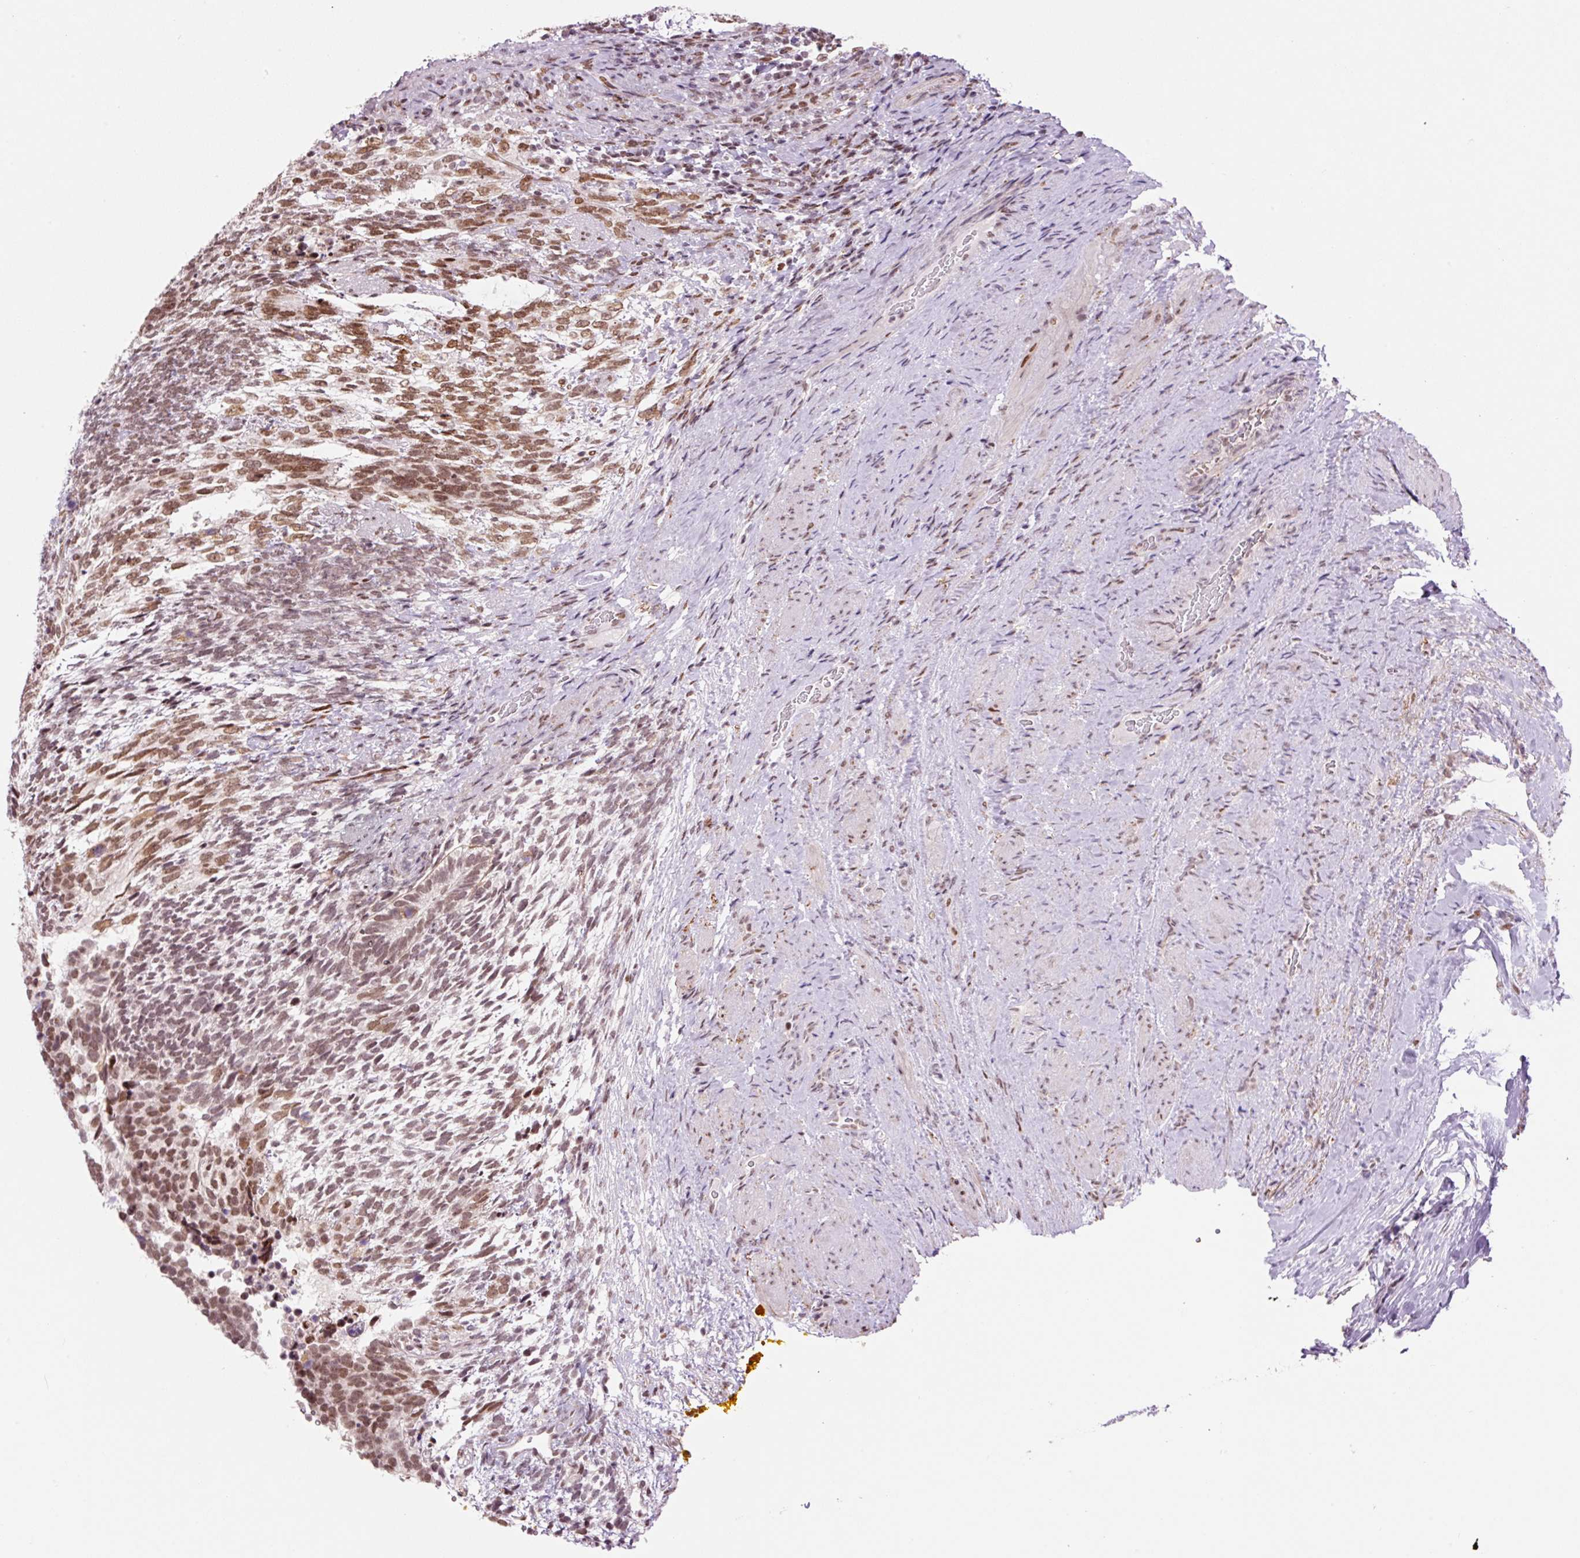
{"staining": {"intensity": "moderate", "quantity": ">75%", "location": "nuclear"}, "tissue": "testis cancer", "cell_type": "Tumor cells", "image_type": "cancer", "snomed": [{"axis": "morphology", "description": "Carcinoma, Embryonal, NOS"}, {"axis": "topography", "description": "Testis"}], "caption": "Immunohistochemistry histopathology image of neoplastic tissue: human testis embryonal carcinoma stained using immunohistochemistry reveals medium levels of moderate protein expression localized specifically in the nuclear of tumor cells, appearing as a nuclear brown color.", "gene": "CCNL2", "patient": {"sex": "male", "age": 23}}